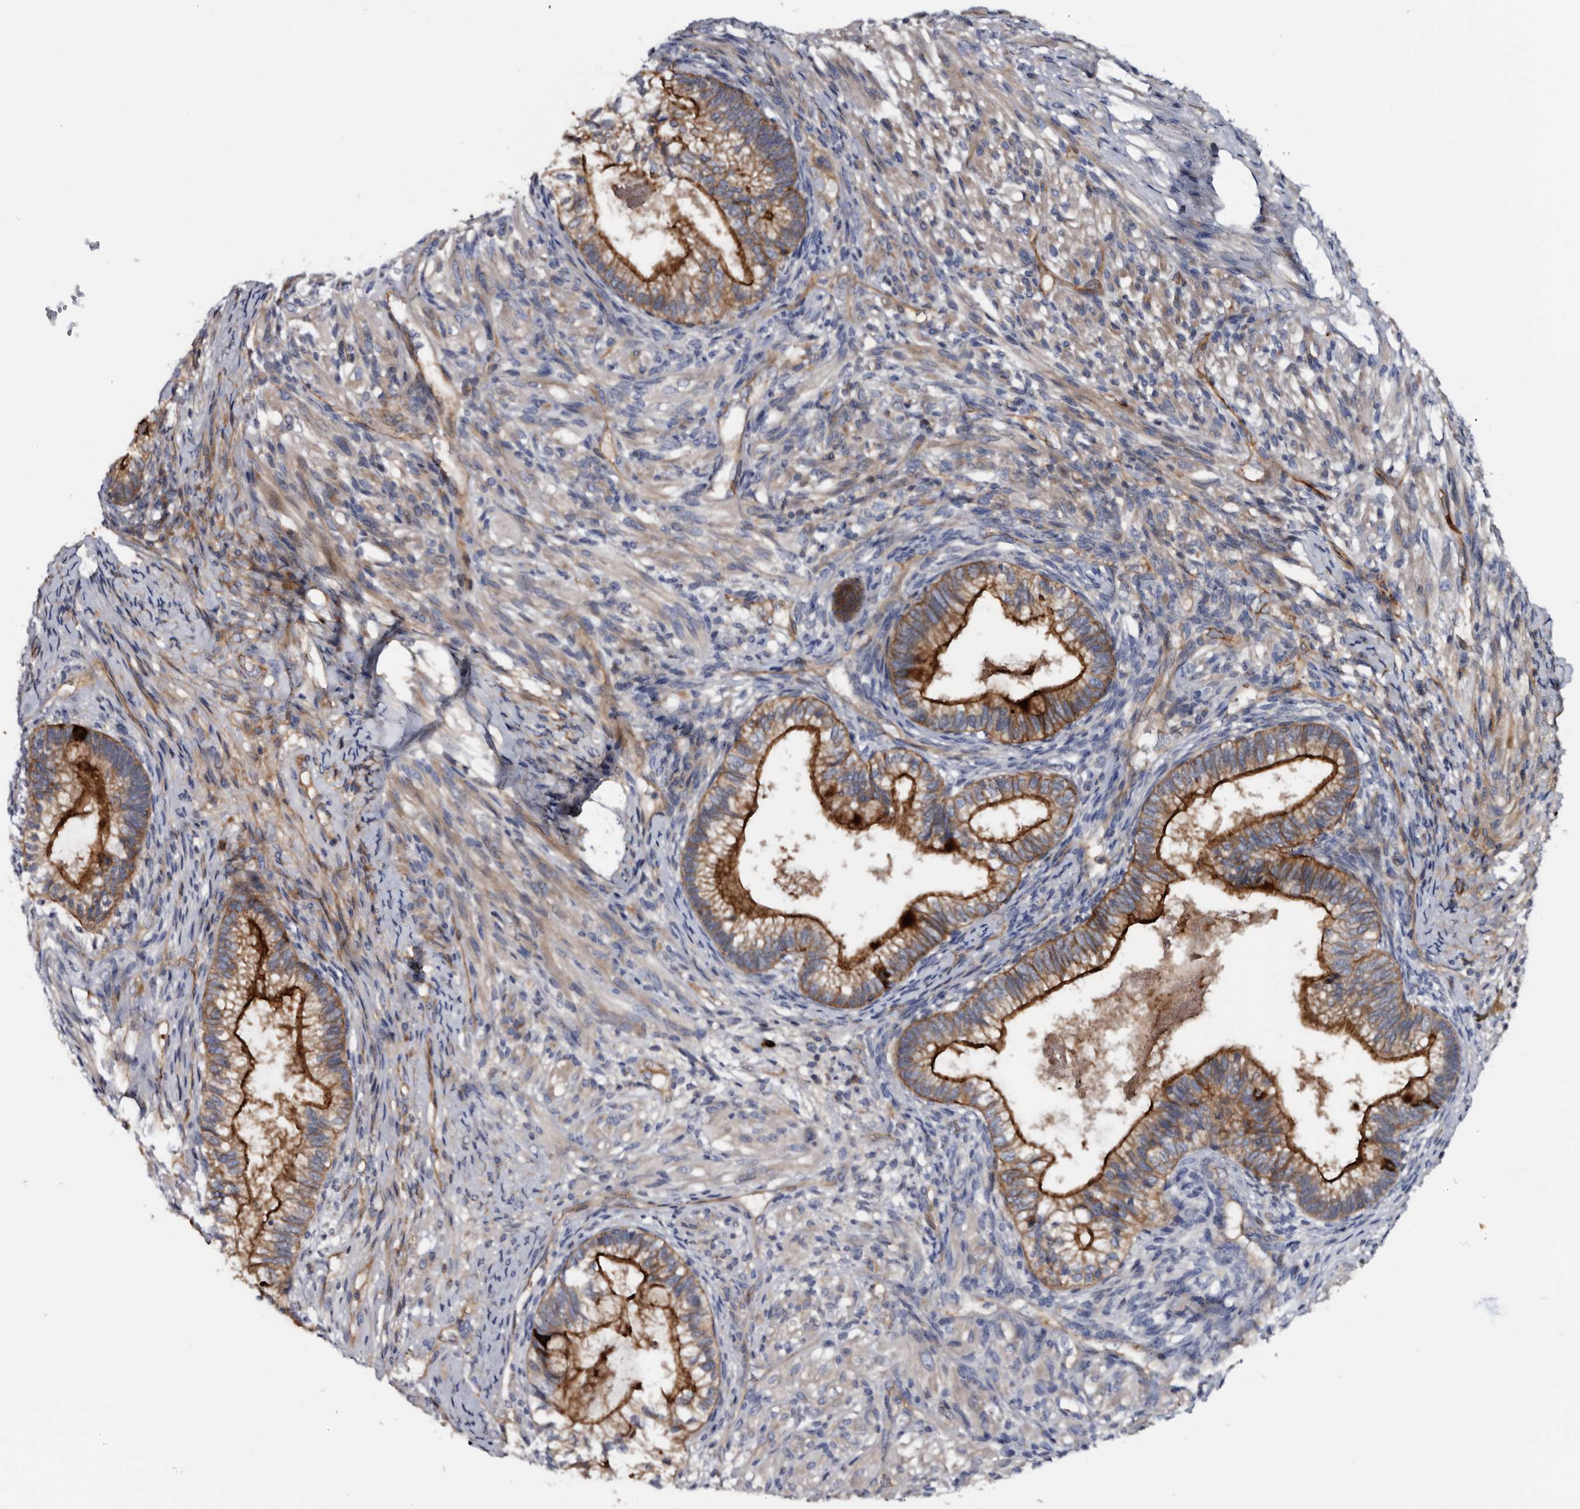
{"staining": {"intensity": "strong", "quantity": ">75%", "location": "cytoplasmic/membranous"}, "tissue": "testis cancer", "cell_type": "Tumor cells", "image_type": "cancer", "snomed": [{"axis": "morphology", "description": "Seminoma, NOS"}, {"axis": "morphology", "description": "Carcinoma, Embryonal, NOS"}, {"axis": "topography", "description": "Testis"}], "caption": "Testis cancer (embryonal carcinoma) stained with DAB immunohistochemistry displays high levels of strong cytoplasmic/membranous expression in about >75% of tumor cells.", "gene": "TSPAN17", "patient": {"sex": "male", "age": 28}}